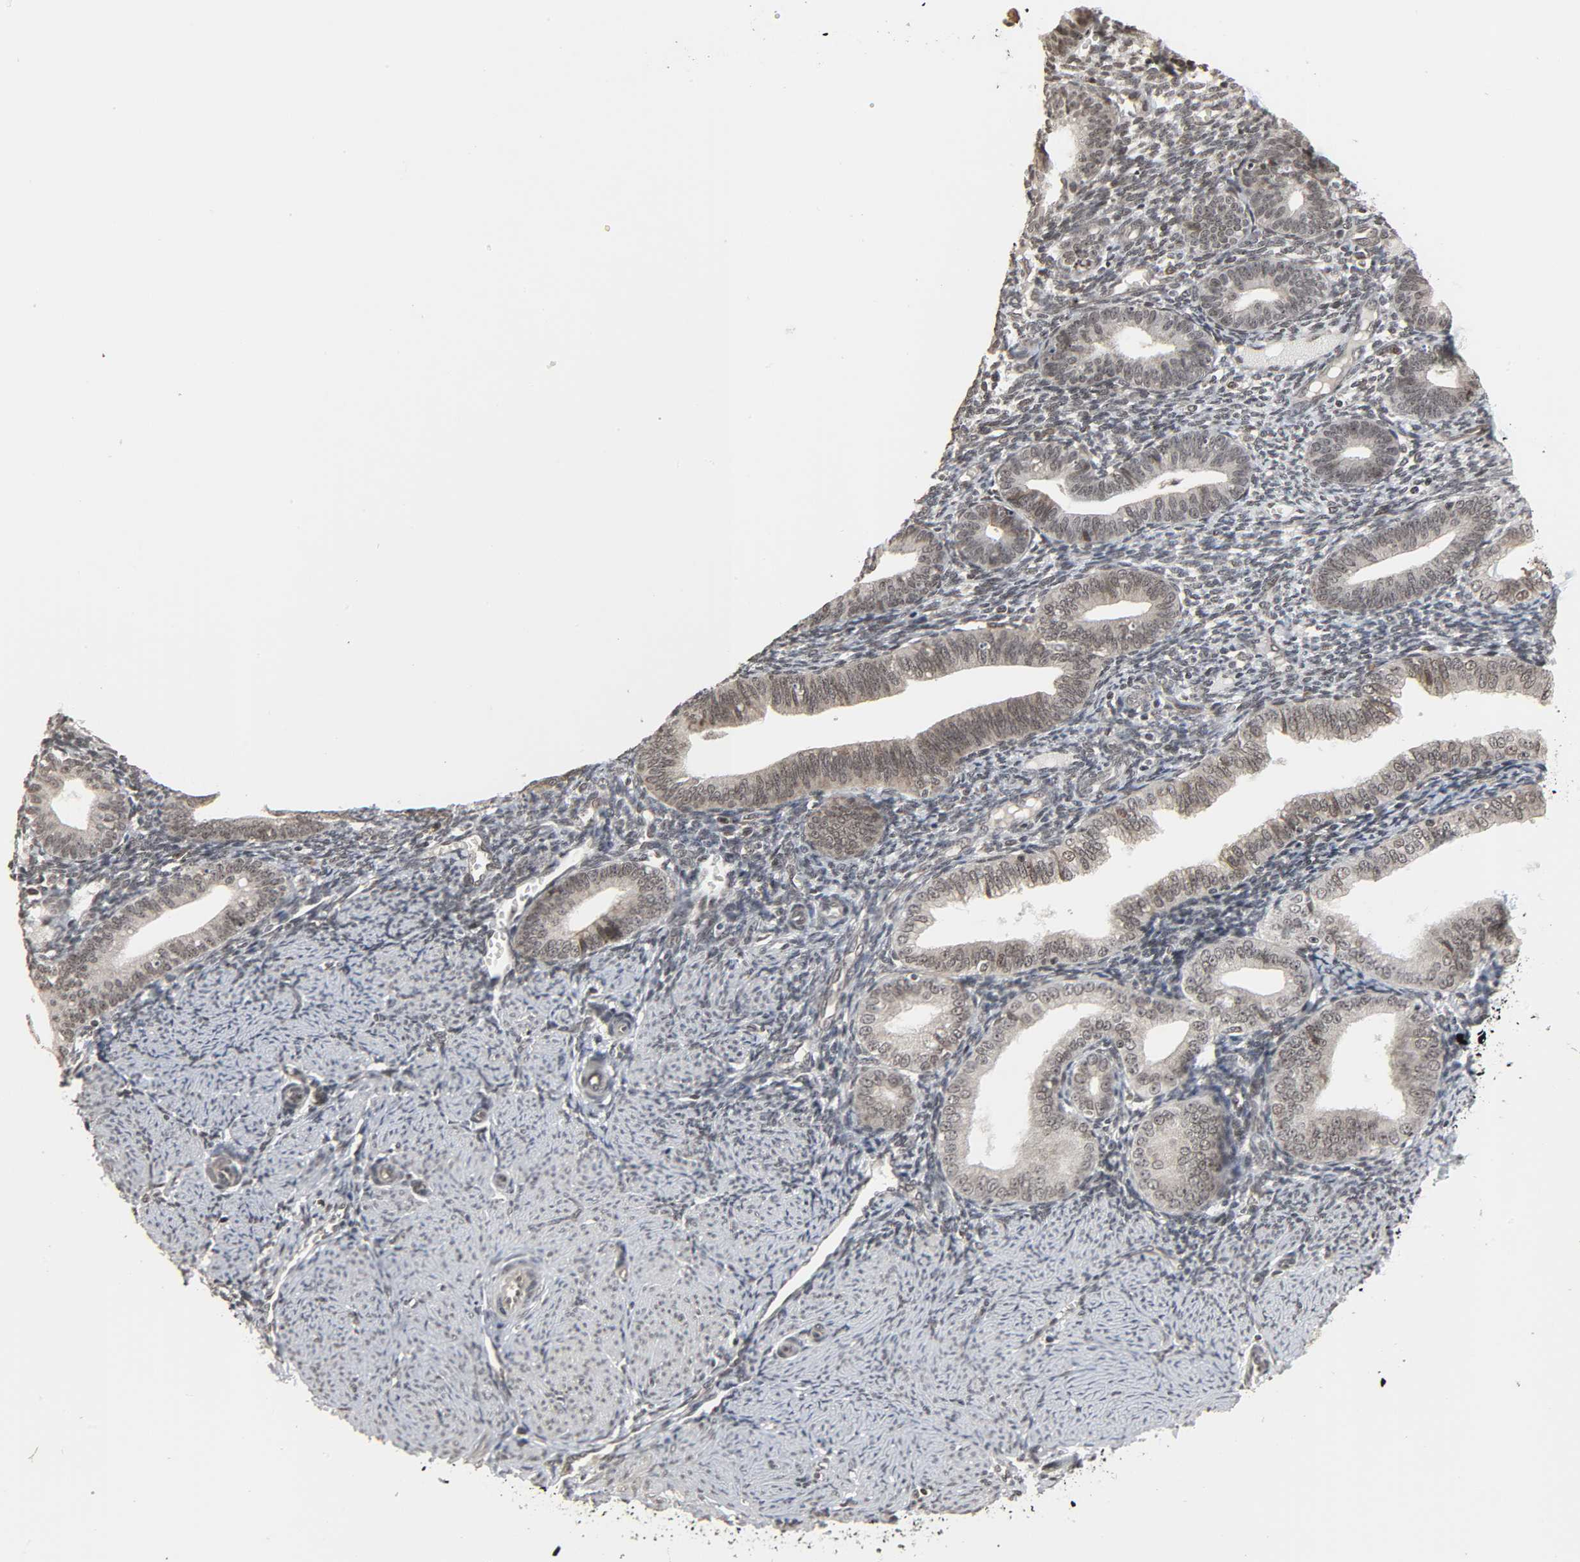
{"staining": {"intensity": "weak", "quantity": "25%-75%", "location": "nuclear"}, "tissue": "endometrium", "cell_type": "Cells in endometrial stroma", "image_type": "normal", "snomed": [{"axis": "morphology", "description": "Normal tissue, NOS"}, {"axis": "topography", "description": "Endometrium"}], "caption": "This is an image of immunohistochemistry (IHC) staining of benign endometrium, which shows weak positivity in the nuclear of cells in endometrial stroma.", "gene": "XRCC1", "patient": {"sex": "female", "age": 61}}